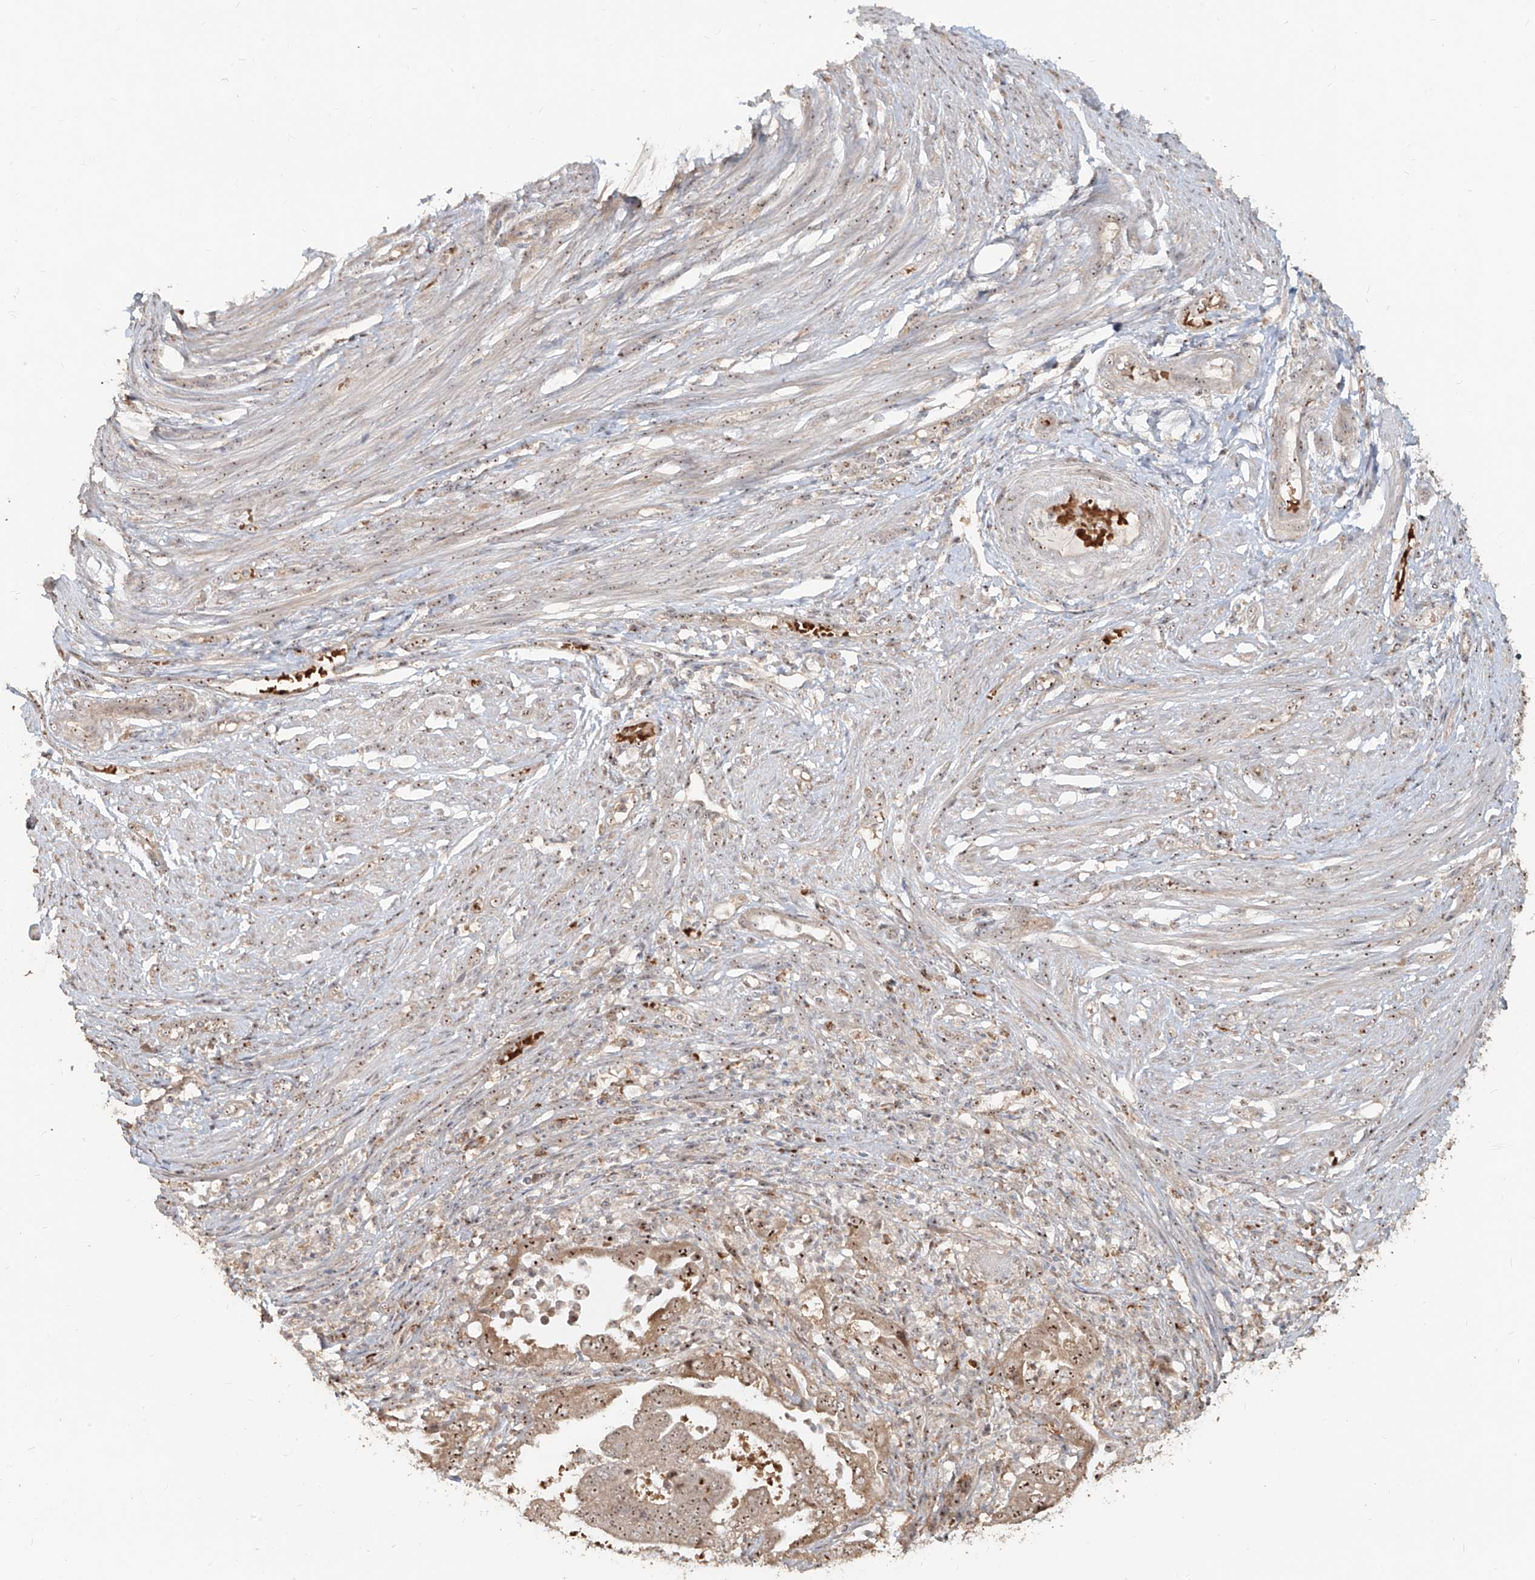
{"staining": {"intensity": "moderate", "quantity": ">75%", "location": "cytoplasmic/membranous,nuclear"}, "tissue": "endometrial cancer", "cell_type": "Tumor cells", "image_type": "cancer", "snomed": [{"axis": "morphology", "description": "Adenocarcinoma, NOS"}, {"axis": "topography", "description": "Endometrium"}], "caption": "Immunohistochemistry staining of endometrial cancer (adenocarcinoma), which shows medium levels of moderate cytoplasmic/membranous and nuclear positivity in about >75% of tumor cells indicating moderate cytoplasmic/membranous and nuclear protein expression. The staining was performed using DAB (3,3'-diaminobenzidine) (brown) for protein detection and nuclei were counterstained in hematoxylin (blue).", "gene": "BYSL", "patient": {"sex": "female", "age": 51}}